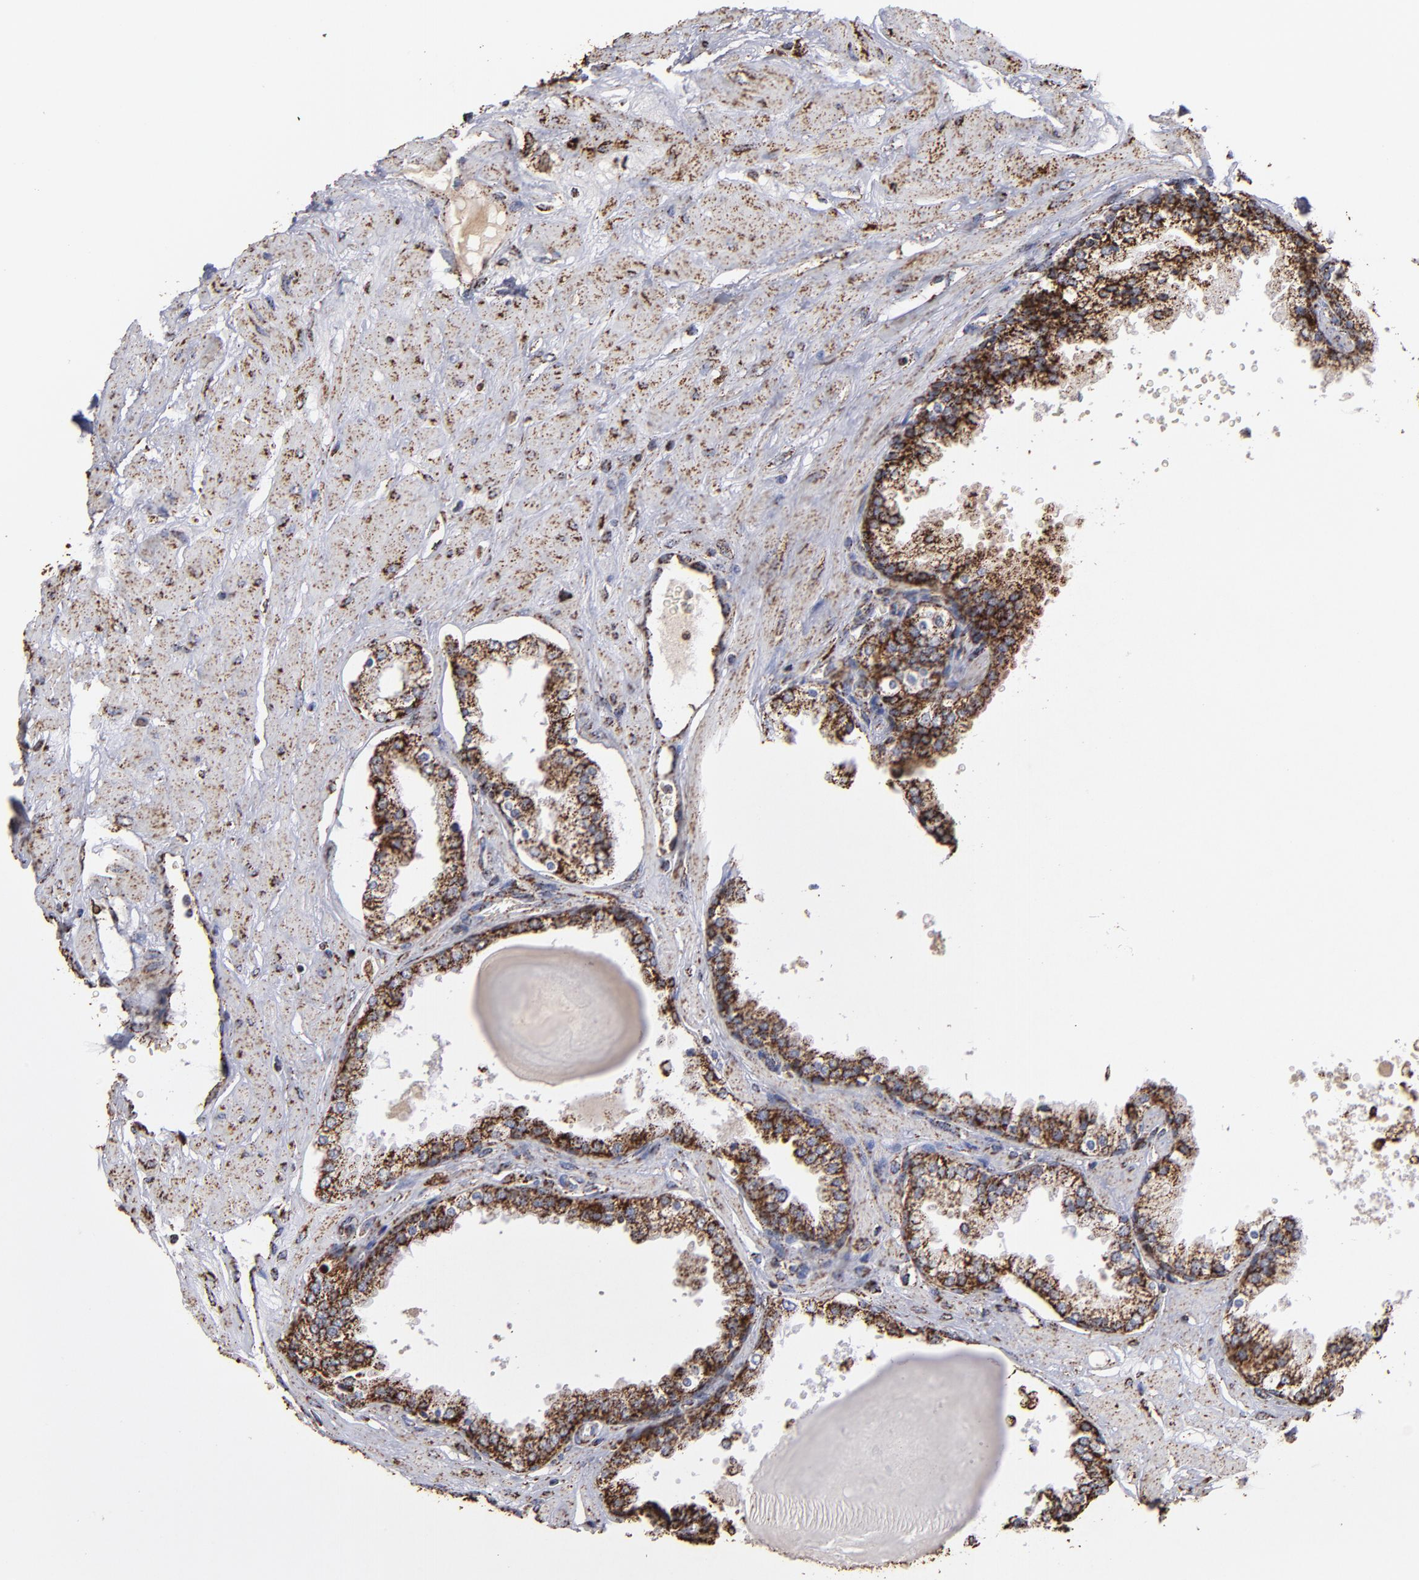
{"staining": {"intensity": "strong", "quantity": ">75%", "location": "cytoplasmic/membranous"}, "tissue": "prostate", "cell_type": "Glandular cells", "image_type": "normal", "snomed": [{"axis": "morphology", "description": "Normal tissue, NOS"}, {"axis": "topography", "description": "Prostate"}], "caption": "Protein staining by immunohistochemistry (IHC) demonstrates strong cytoplasmic/membranous expression in approximately >75% of glandular cells in normal prostate.", "gene": "SOD2", "patient": {"sex": "male", "age": 51}}